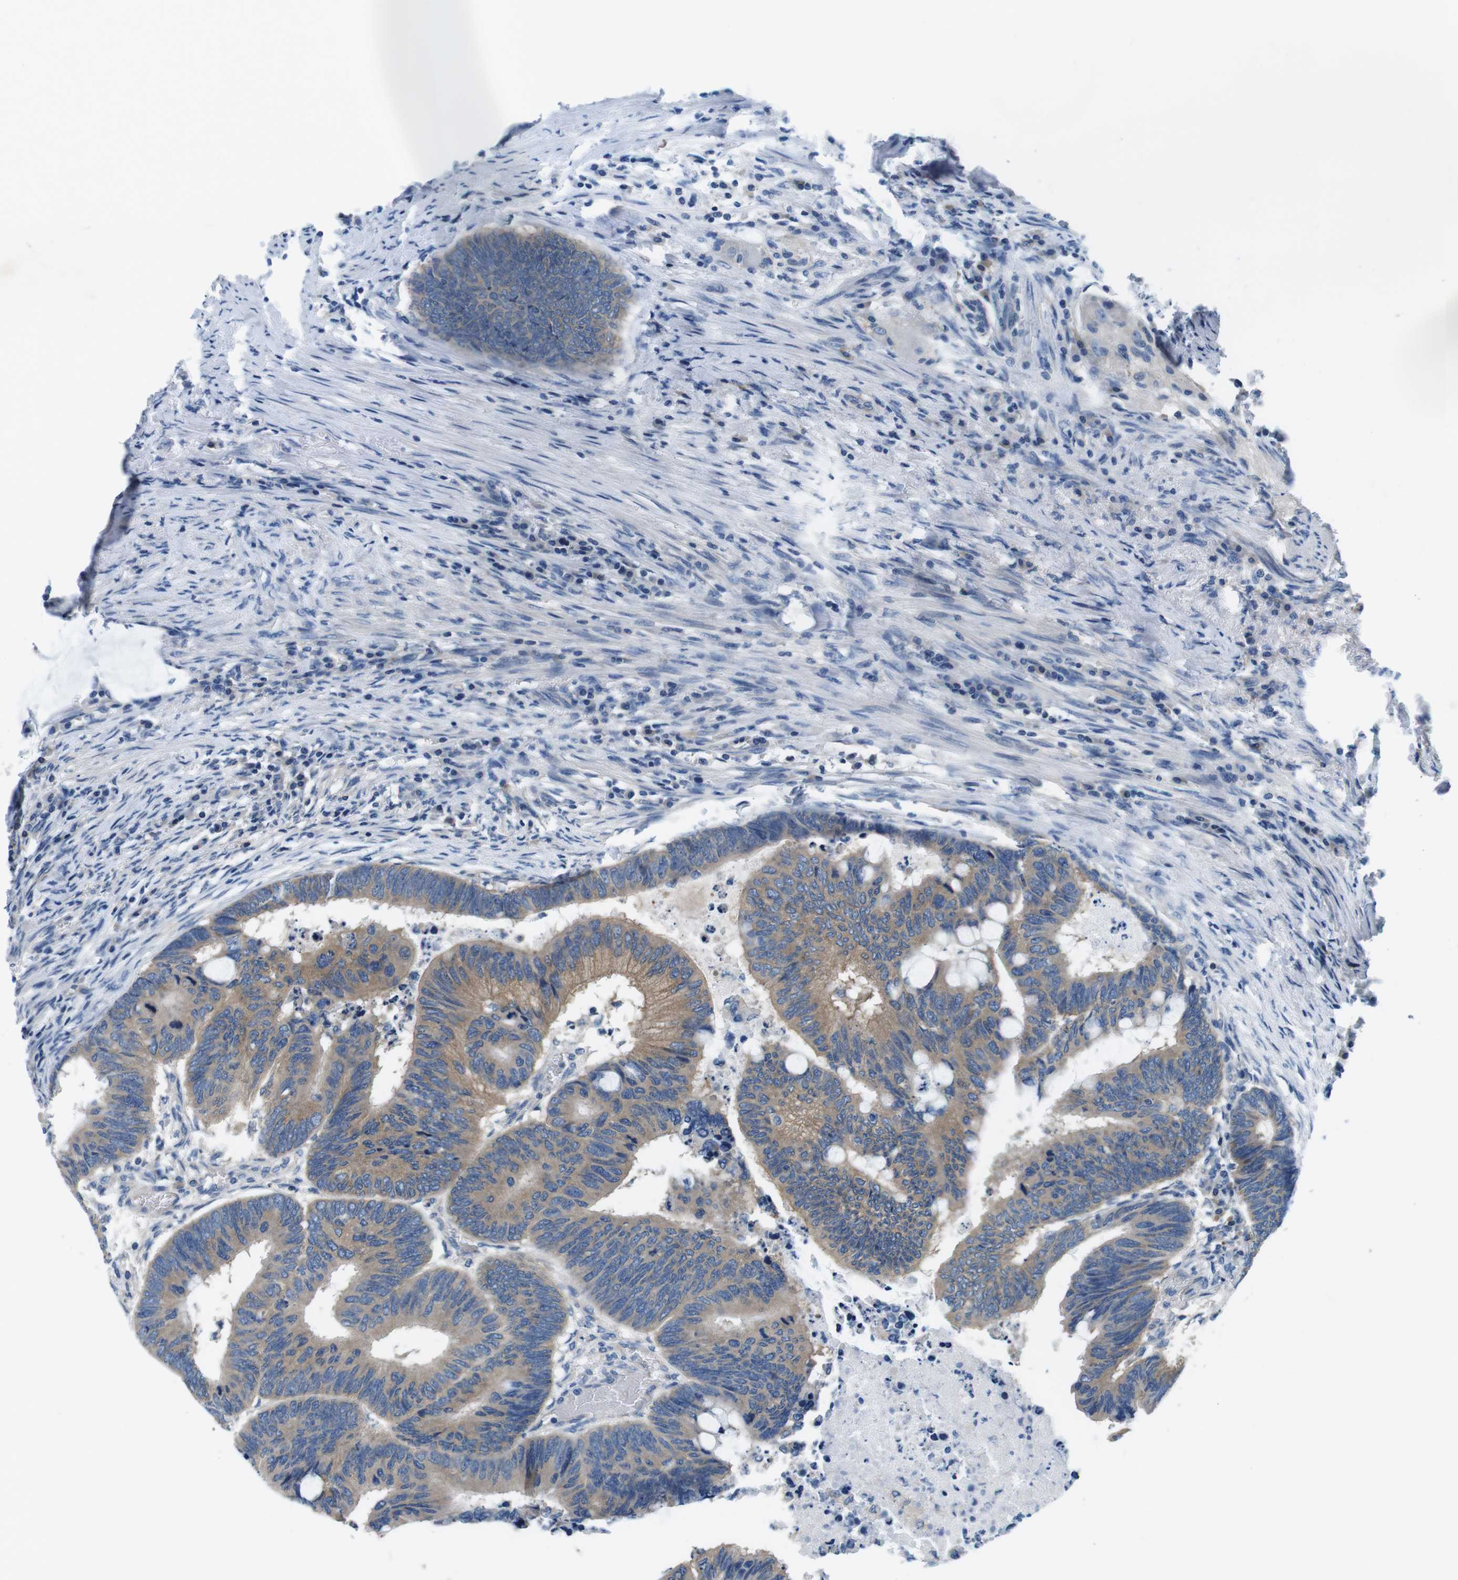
{"staining": {"intensity": "moderate", "quantity": ">75%", "location": "cytoplasmic/membranous"}, "tissue": "colorectal cancer", "cell_type": "Tumor cells", "image_type": "cancer", "snomed": [{"axis": "morphology", "description": "Normal tissue, NOS"}, {"axis": "morphology", "description": "Adenocarcinoma, NOS"}, {"axis": "topography", "description": "Rectum"}, {"axis": "topography", "description": "Peripheral nerve tissue"}], "caption": "This is a micrograph of immunohistochemistry (IHC) staining of colorectal cancer, which shows moderate positivity in the cytoplasmic/membranous of tumor cells.", "gene": "DENND4C", "patient": {"sex": "male", "age": 92}}